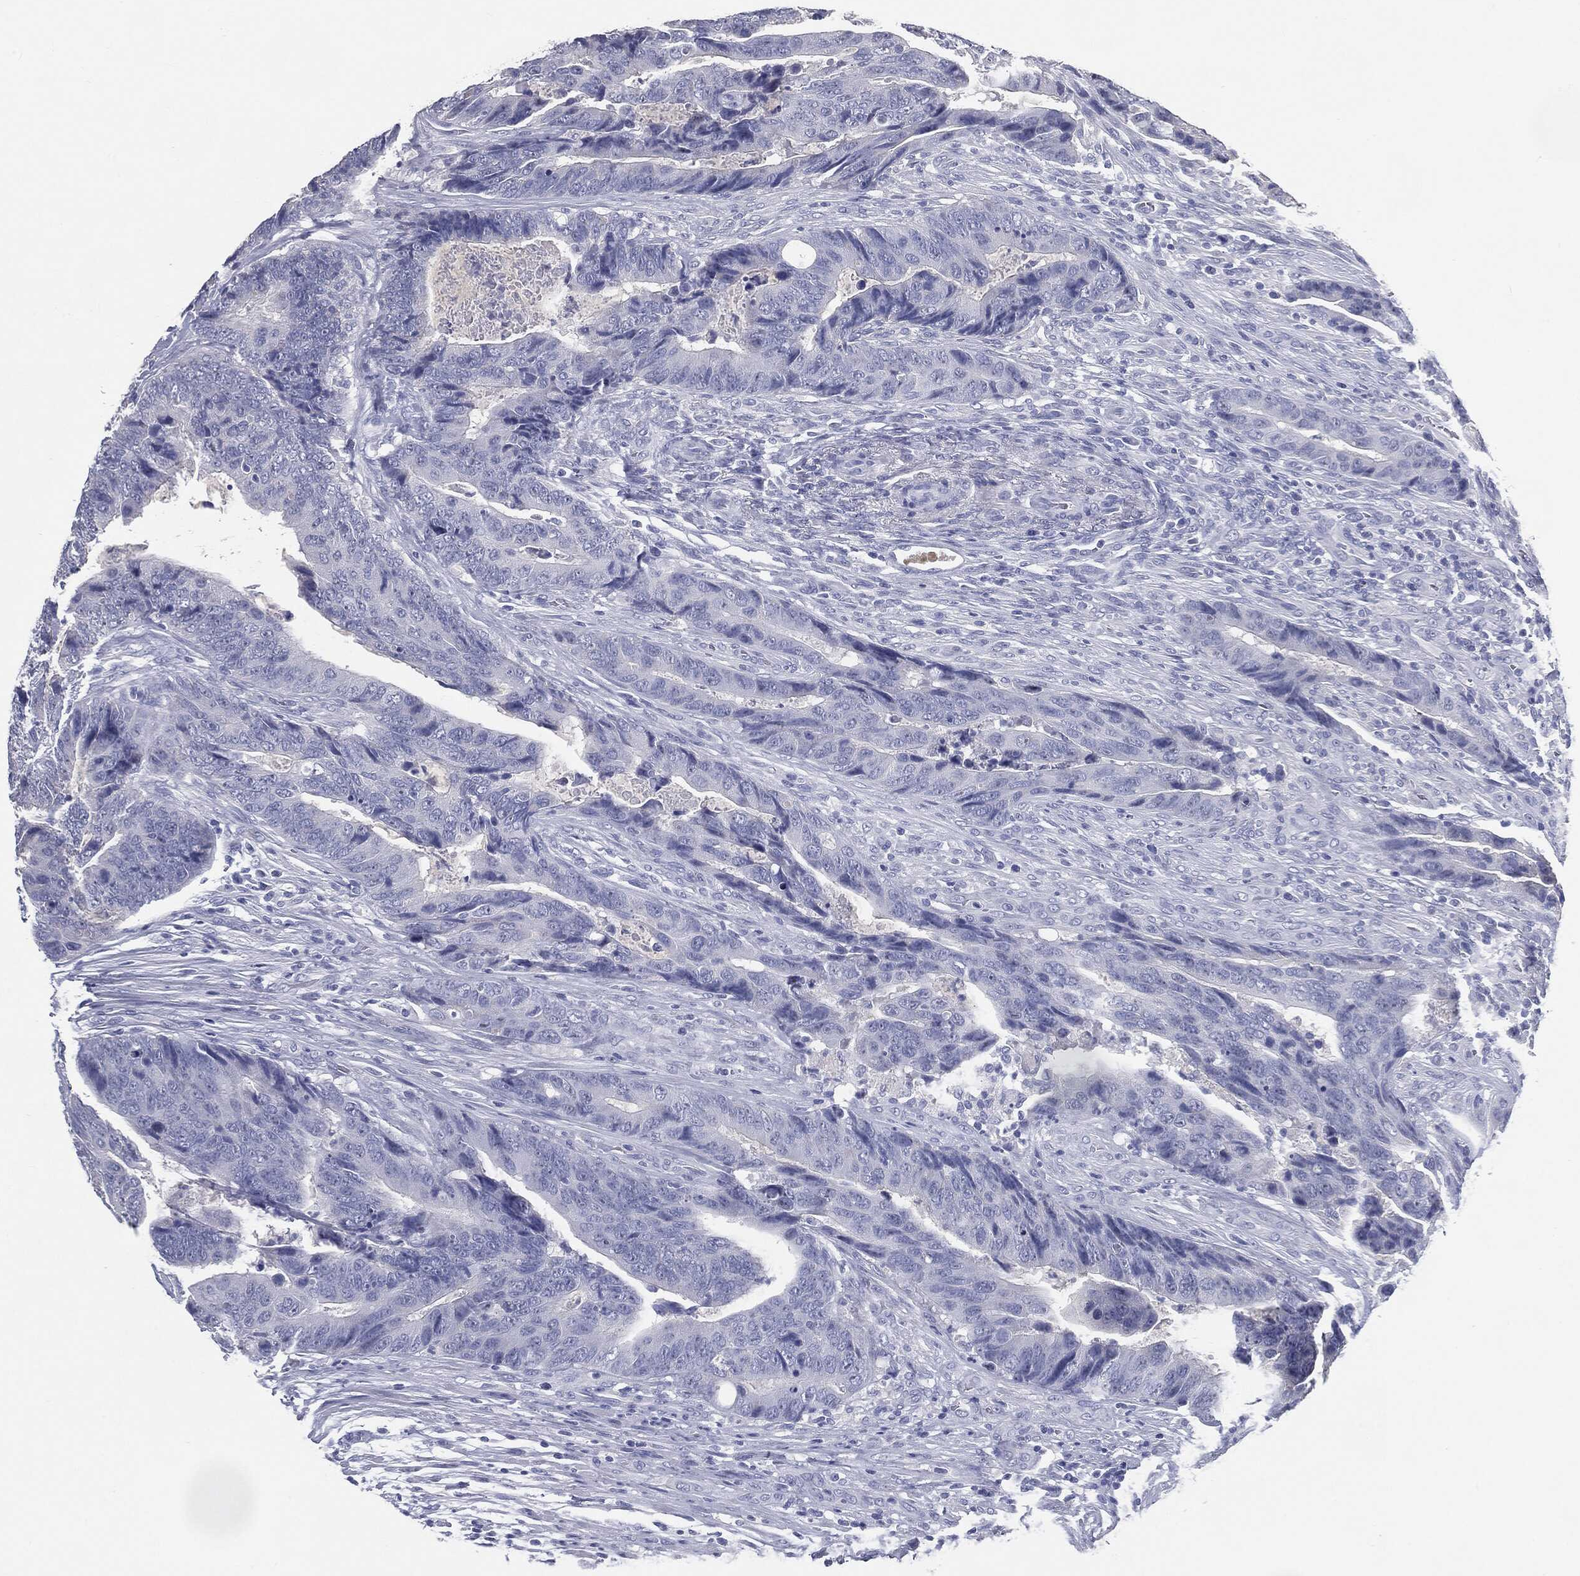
{"staining": {"intensity": "negative", "quantity": "none", "location": "none"}, "tissue": "colorectal cancer", "cell_type": "Tumor cells", "image_type": "cancer", "snomed": [{"axis": "morphology", "description": "Adenocarcinoma, NOS"}, {"axis": "topography", "description": "Colon"}], "caption": "Immunohistochemical staining of human colorectal adenocarcinoma demonstrates no significant positivity in tumor cells. (Brightfield microscopy of DAB immunohistochemistry at high magnification).", "gene": "CUZD1", "patient": {"sex": "female", "age": 56}}